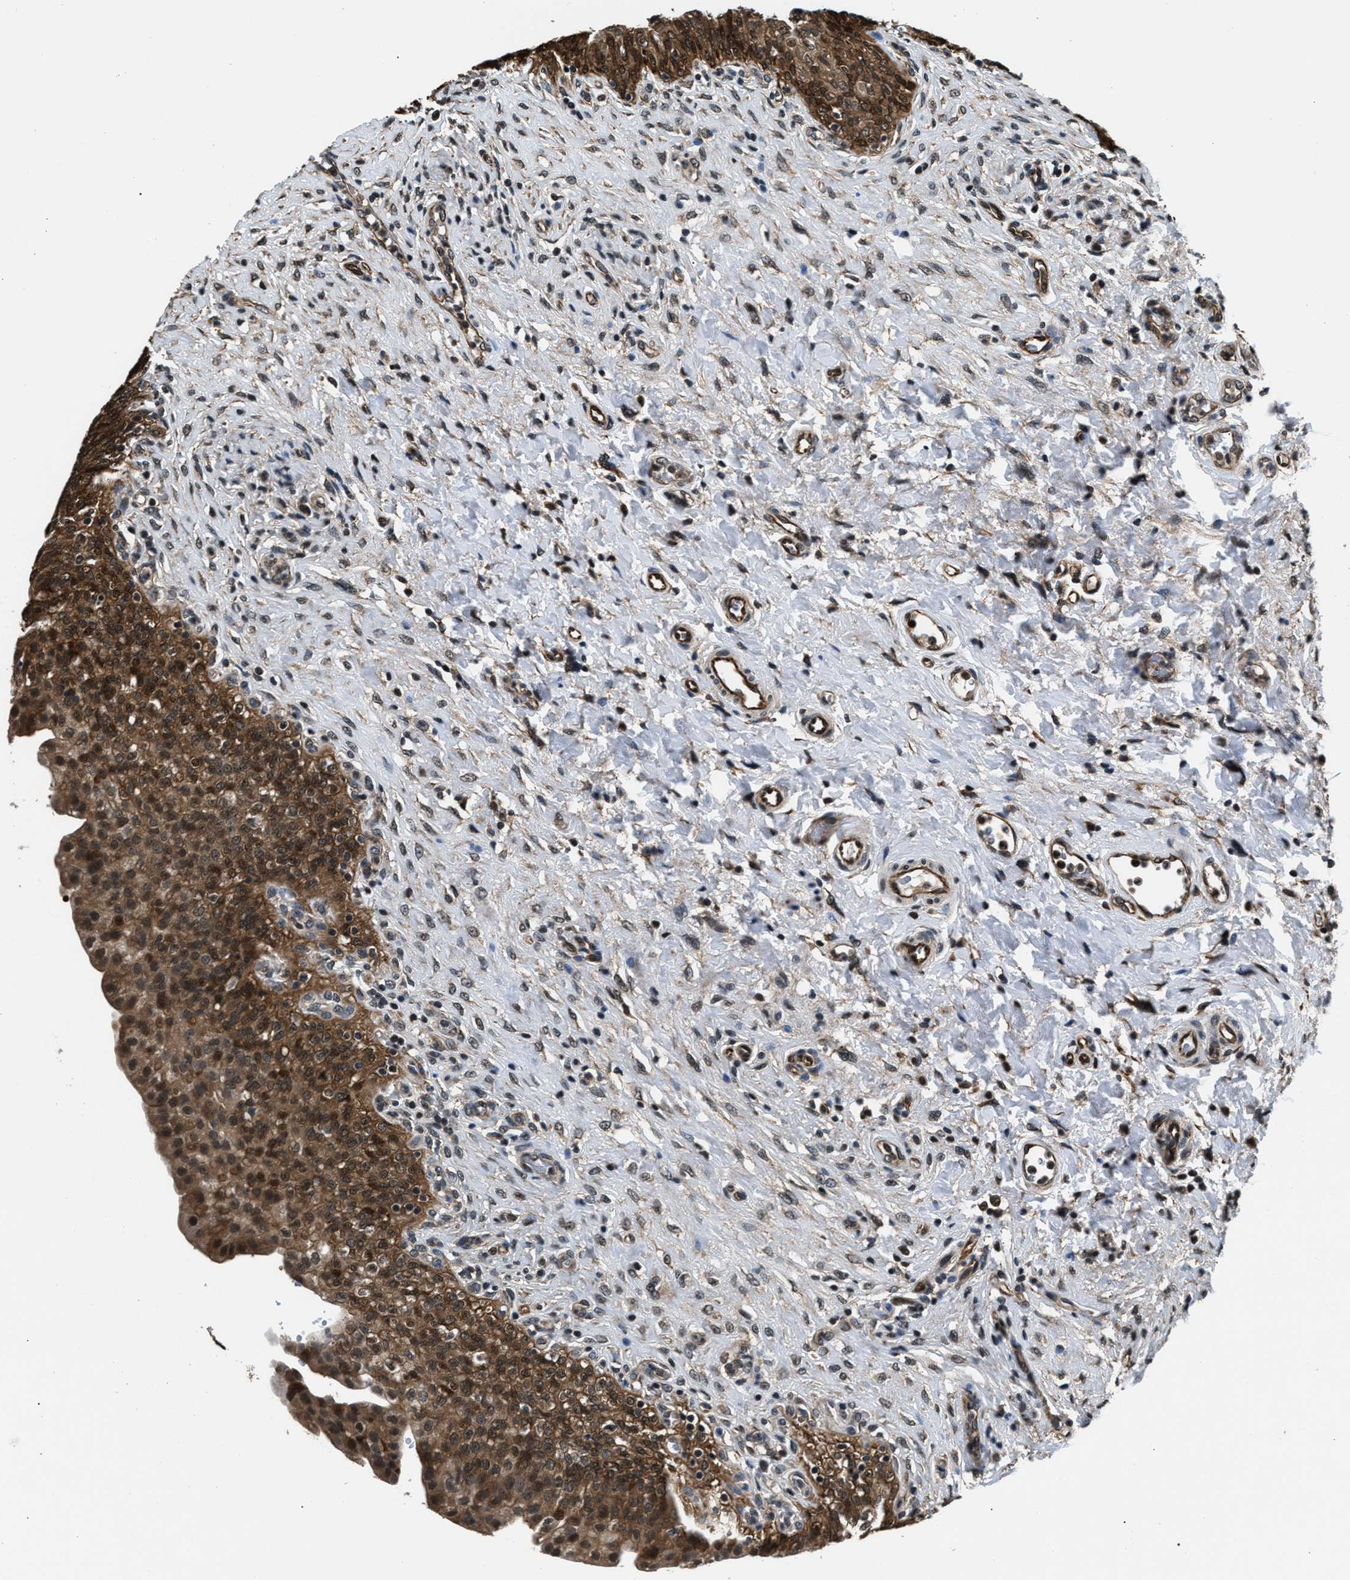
{"staining": {"intensity": "moderate", "quantity": ">75%", "location": "cytoplasmic/membranous,nuclear"}, "tissue": "urinary bladder", "cell_type": "Urothelial cells", "image_type": "normal", "snomed": [{"axis": "morphology", "description": "Urothelial carcinoma, High grade"}, {"axis": "topography", "description": "Urinary bladder"}], "caption": "An IHC photomicrograph of unremarkable tissue is shown. Protein staining in brown labels moderate cytoplasmic/membranous,nuclear positivity in urinary bladder within urothelial cells.", "gene": "RBM33", "patient": {"sex": "male", "age": 46}}